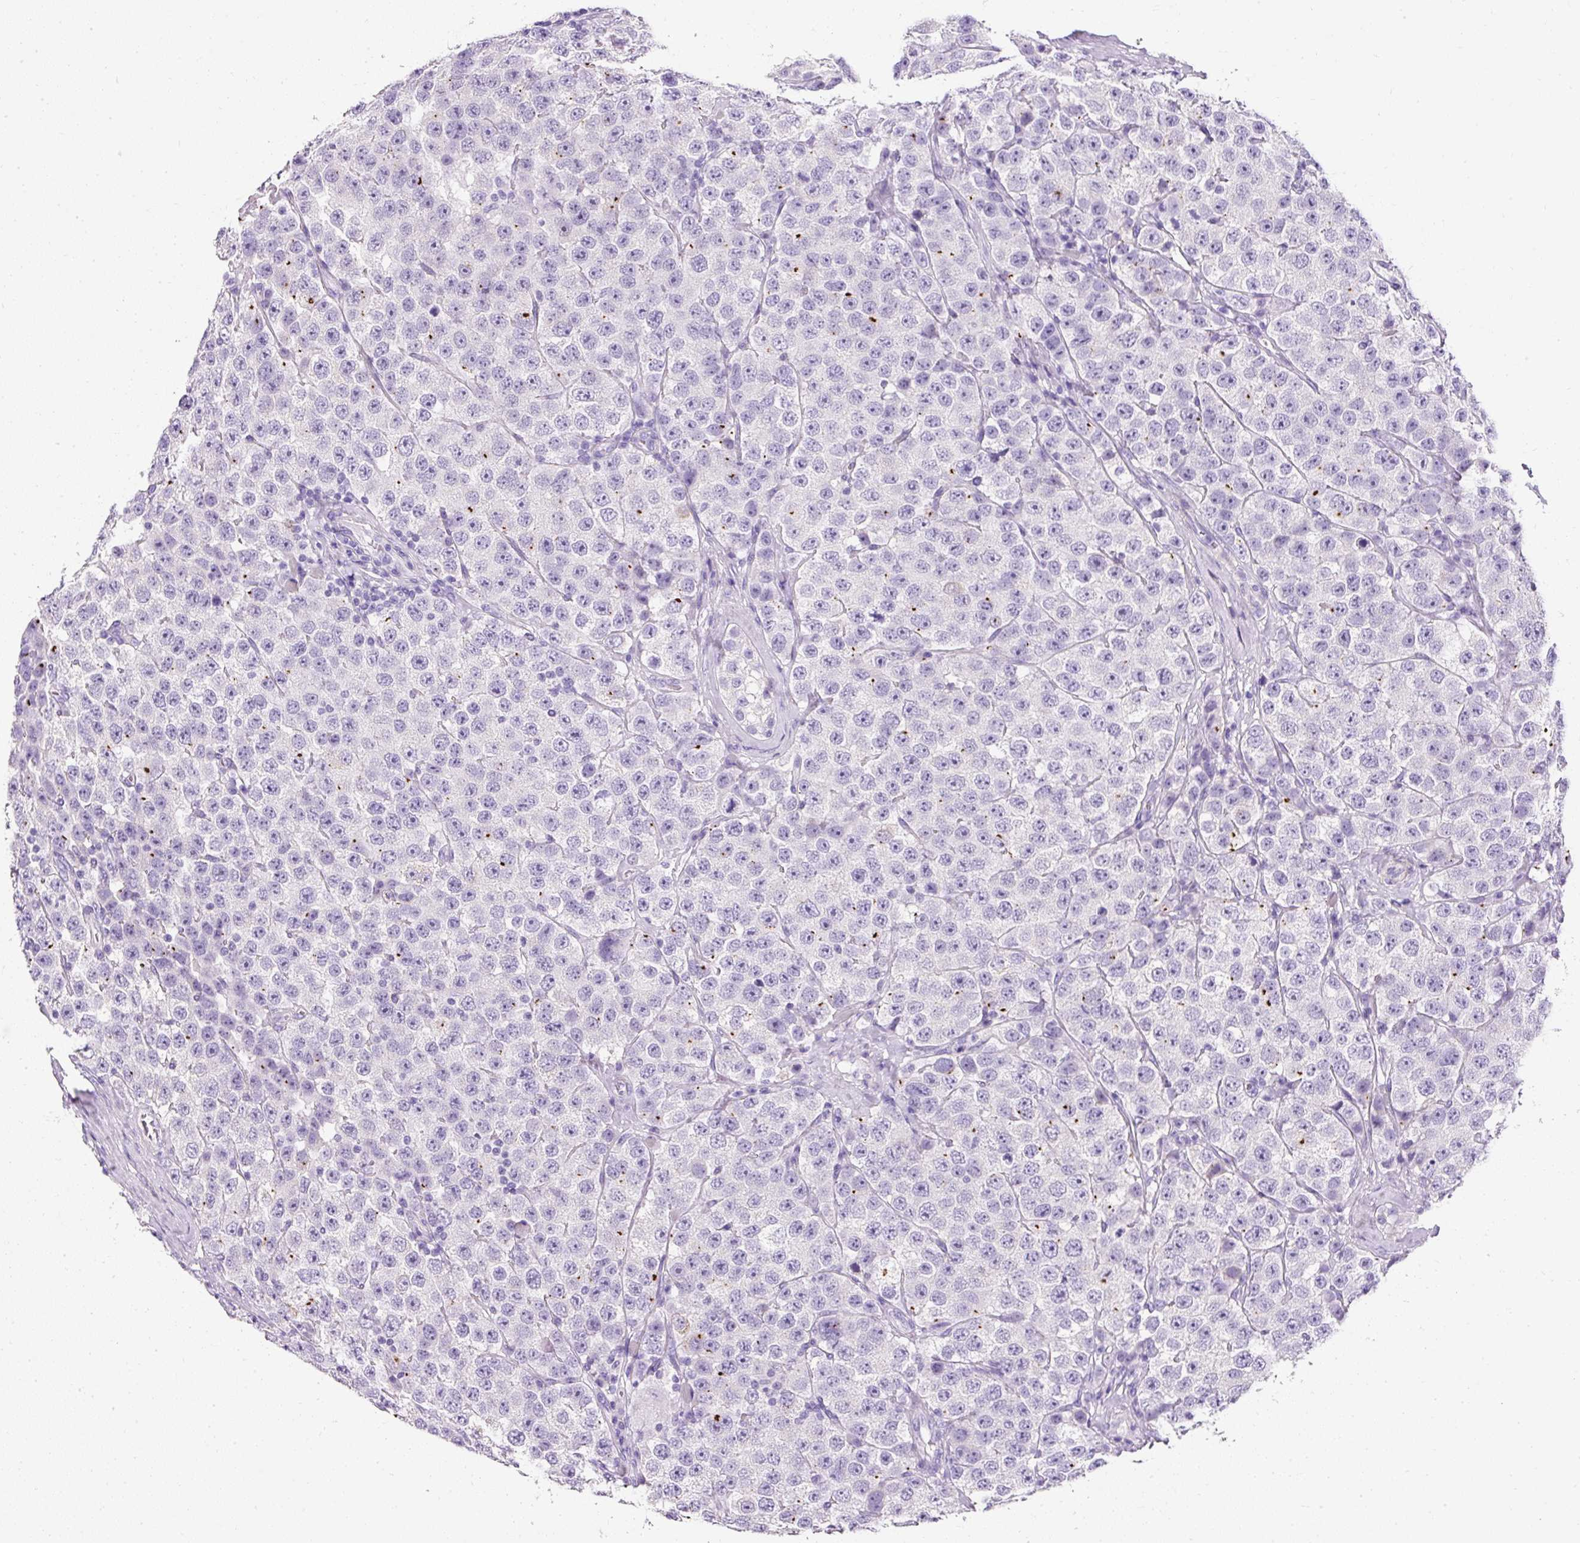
{"staining": {"intensity": "negative", "quantity": "none", "location": "none"}, "tissue": "testis cancer", "cell_type": "Tumor cells", "image_type": "cancer", "snomed": [{"axis": "morphology", "description": "Seminoma, NOS"}, {"axis": "topography", "description": "Testis"}], "caption": "High power microscopy image of an IHC photomicrograph of testis seminoma, revealing no significant staining in tumor cells.", "gene": "C2CD4C", "patient": {"sex": "male", "age": 28}}